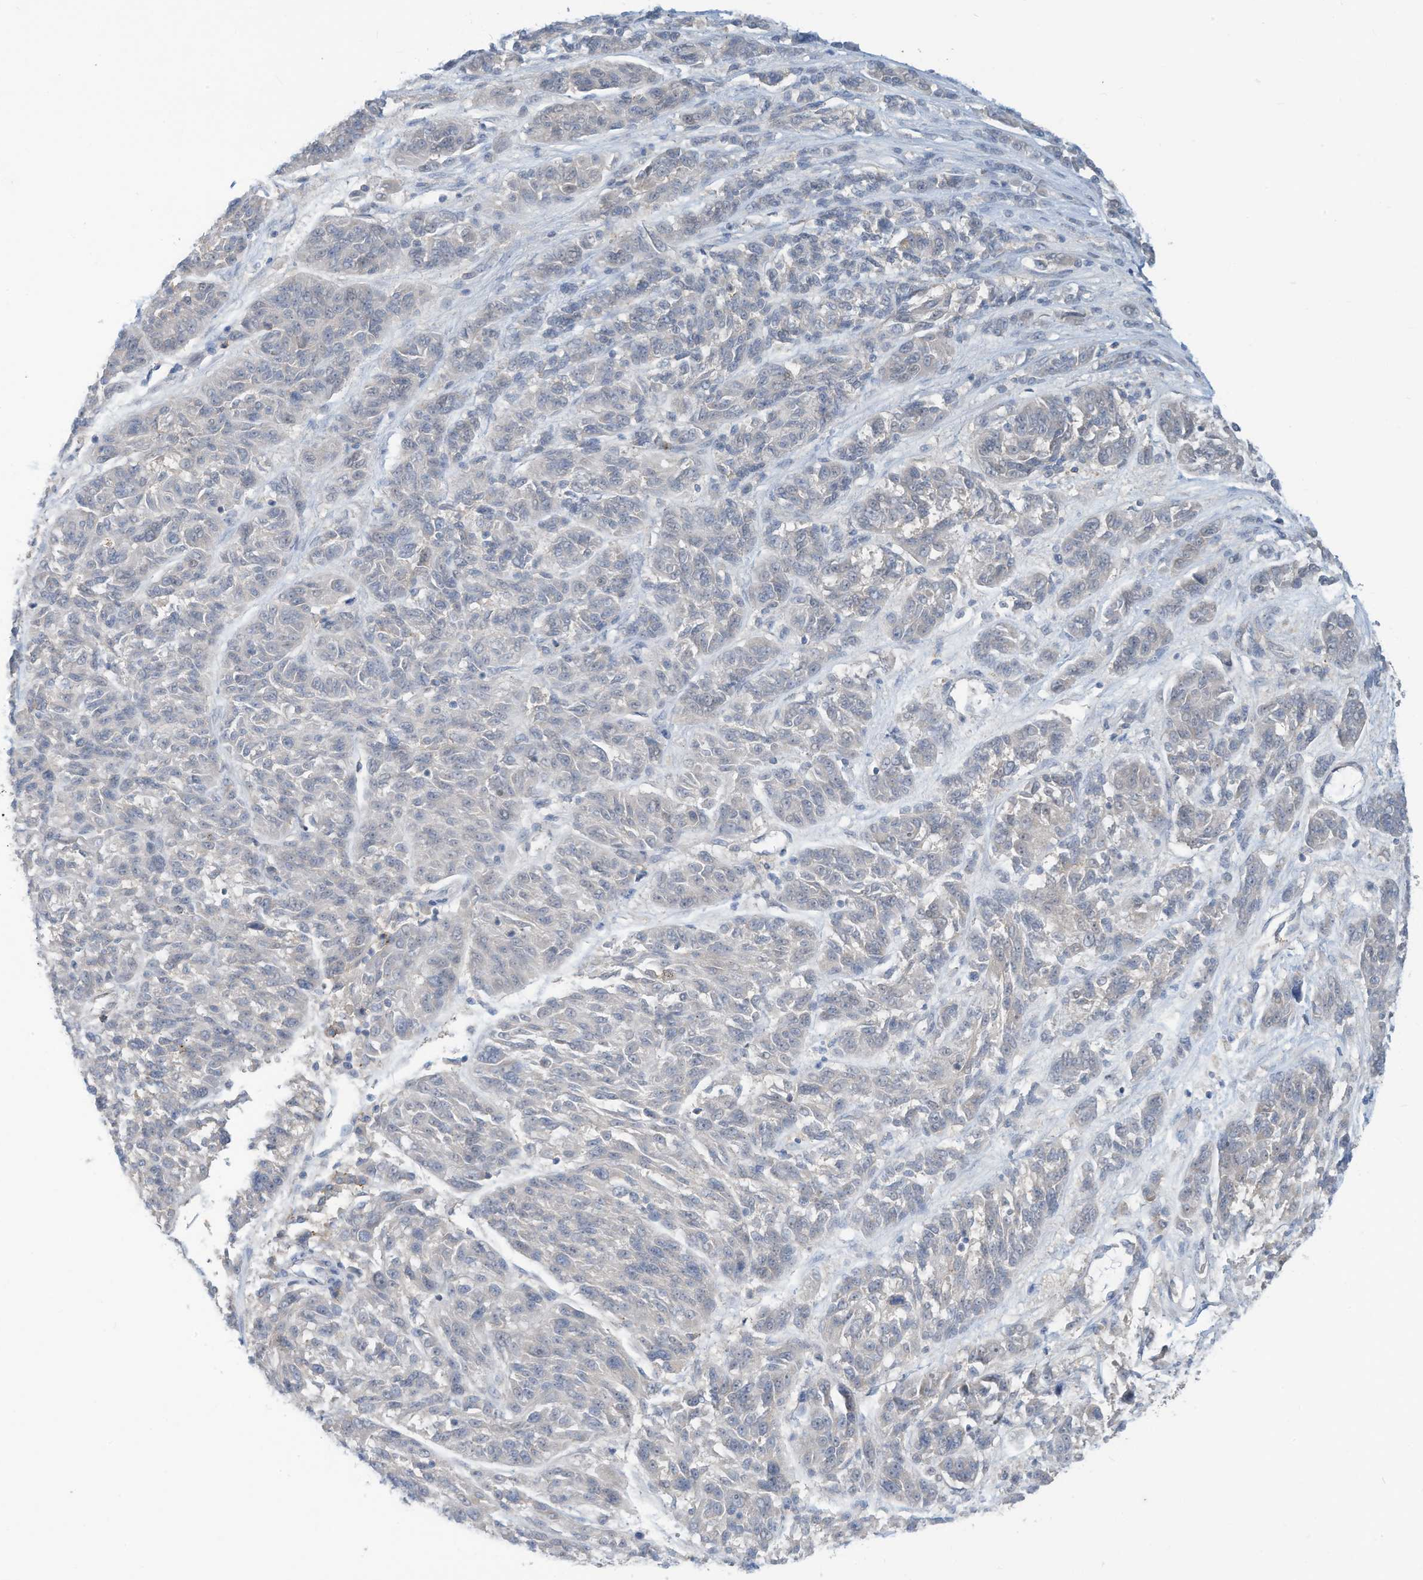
{"staining": {"intensity": "negative", "quantity": "none", "location": "none"}, "tissue": "melanoma", "cell_type": "Tumor cells", "image_type": "cancer", "snomed": [{"axis": "morphology", "description": "Malignant melanoma, NOS"}, {"axis": "topography", "description": "Skin"}], "caption": "IHC micrograph of malignant melanoma stained for a protein (brown), which demonstrates no positivity in tumor cells.", "gene": "SLC1A5", "patient": {"sex": "male", "age": 53}}